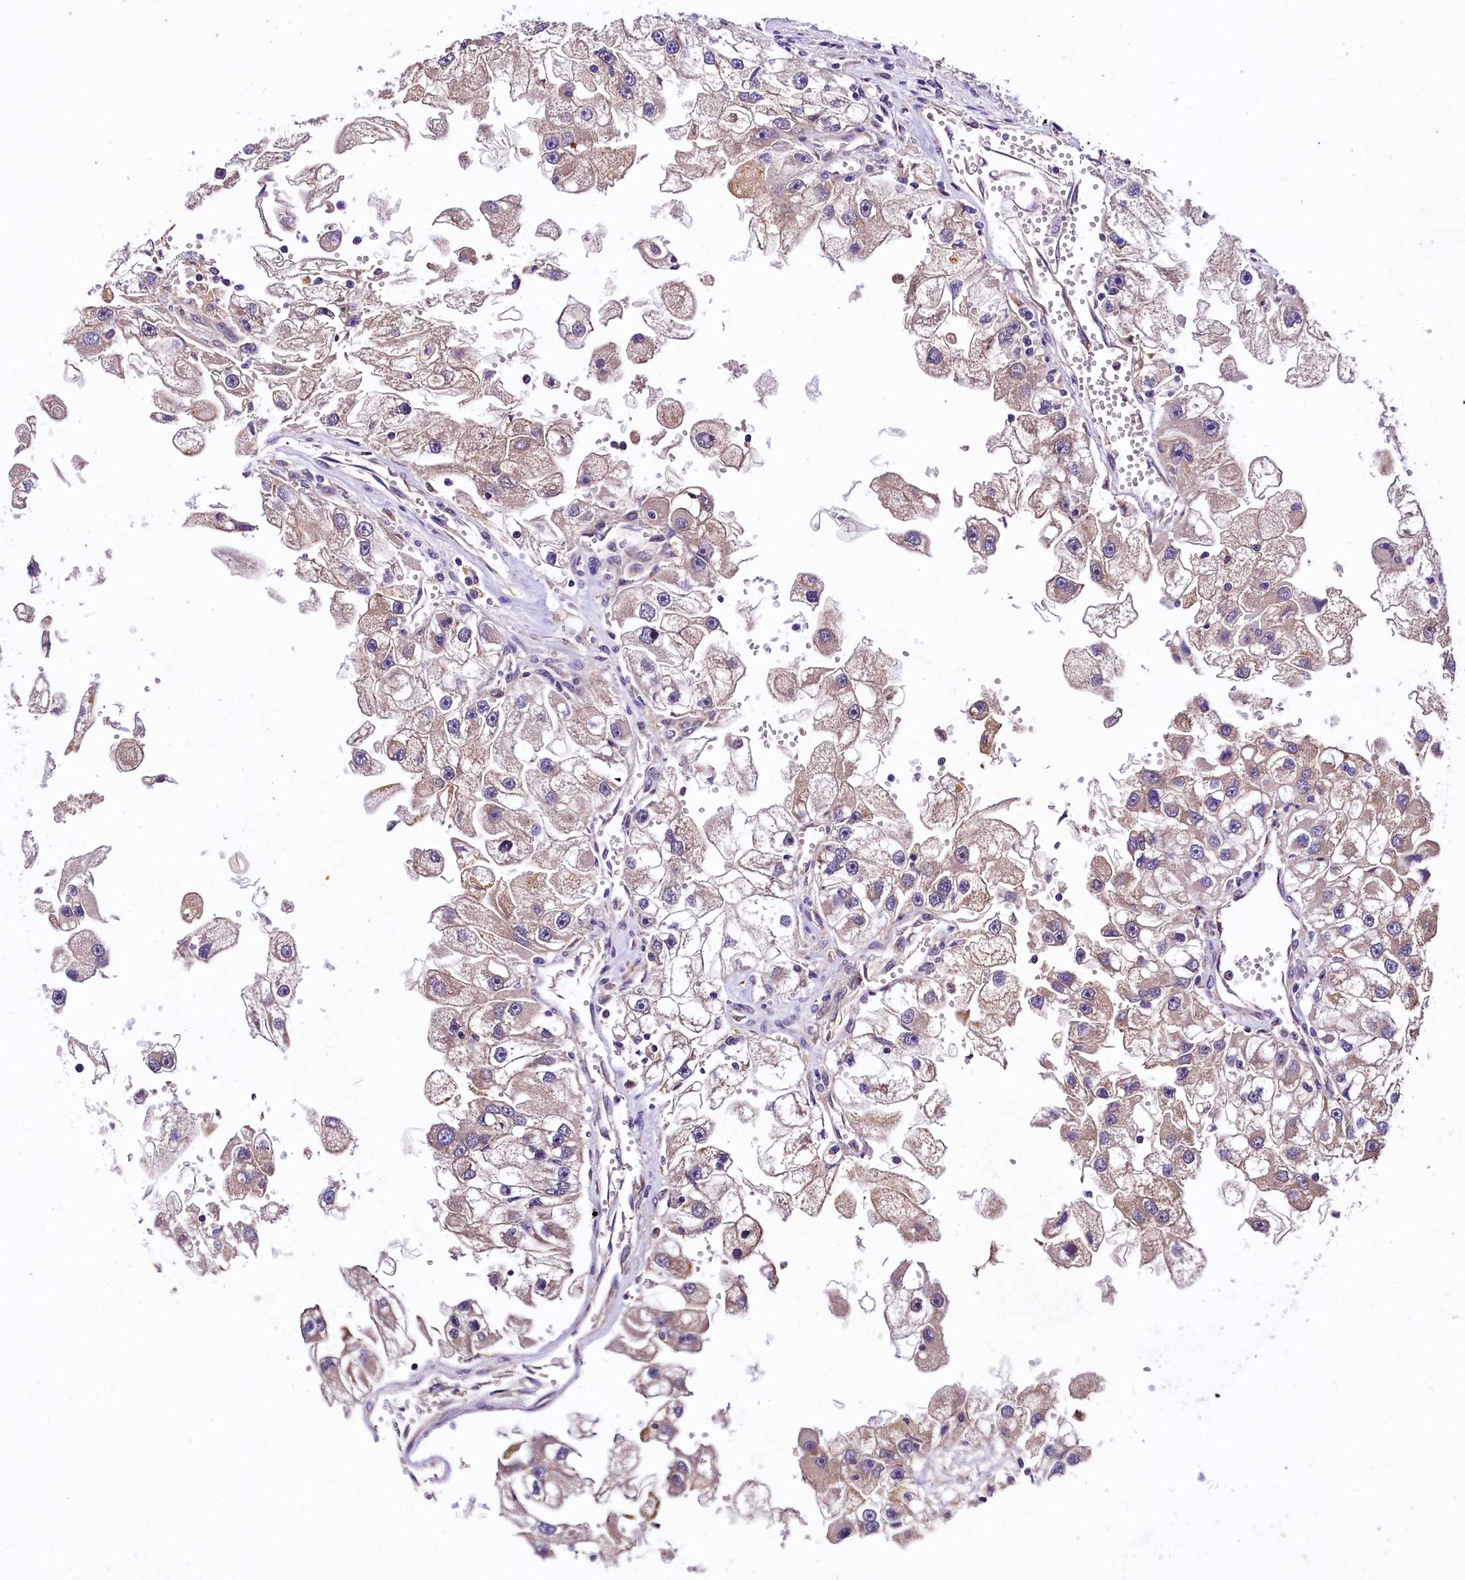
{"staining": {"intensity": "weak", "quantity": "25%-75%", "location": "cytoplasmic/membranous"}, "tissue": "renal cancer", "cell_type": "Tumor cells", "image_type": "cancer", "snomed": [{"axis": "morphology", "description": "Adenocarcinoma, NOS"}, {"axis": "topography", "description": "Kidney"}], "caption": "IHC photomicrograph of neoplastic tissue: human renal adenocarcinoma stained using immunohistochemistry (IHC) exhibits low levels of weak protein expression localized specifically in the cytoplasmic/membranous of tumor cells, appearing as a cytoplasmic/membranous brown color.", "gene": "VPS35", "patient": {"sex": "male", "age": 63}}